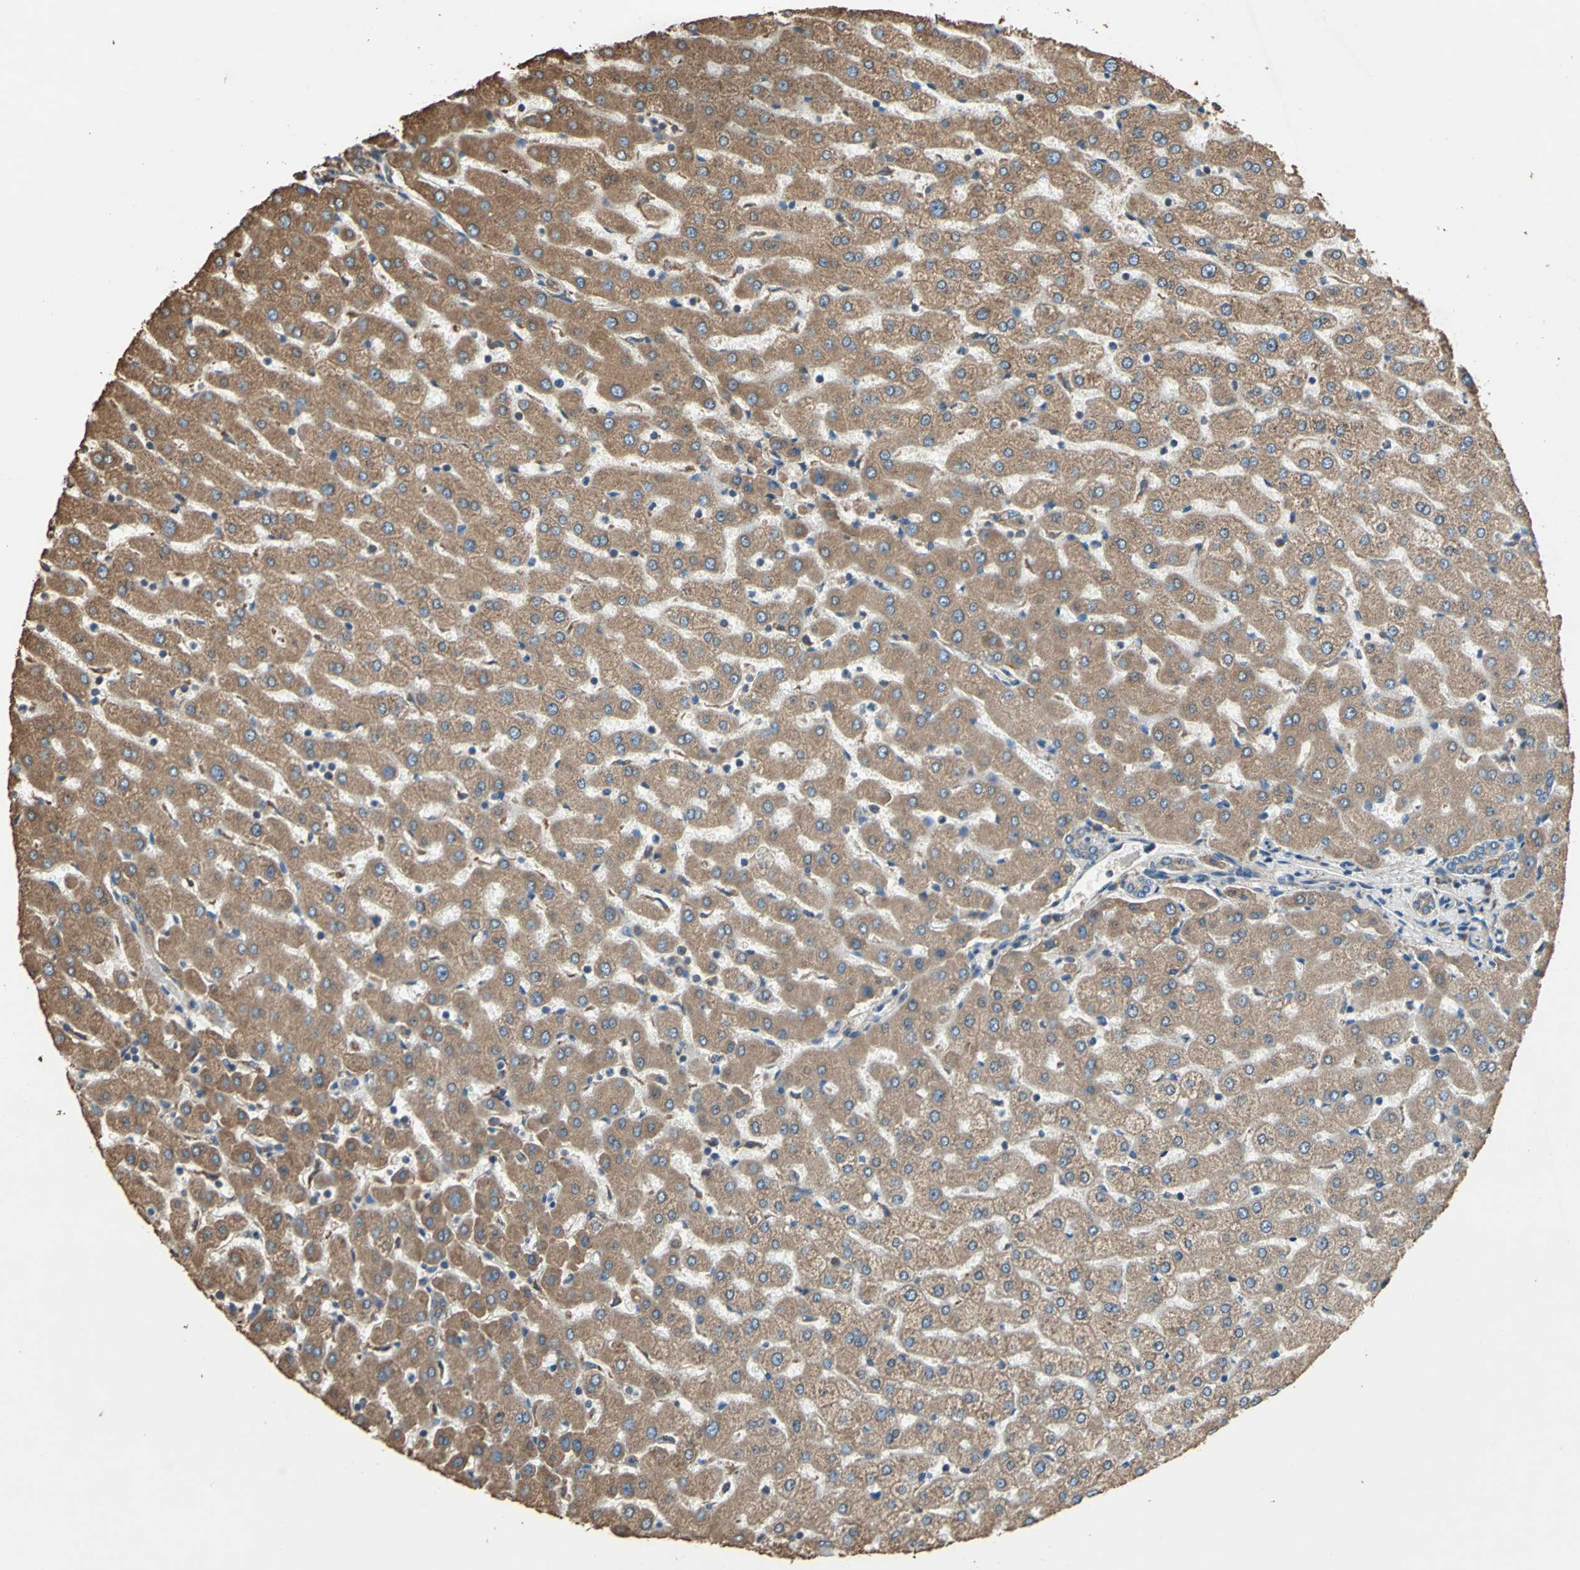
{"staining": {"intensity": "moderate", "quantity": ">75%", "location": "cytoplasmic/membranous"}, "tissue": "liver", "cell_type": "Cholangiocytes", "image_type": "normal", "snomed": [{"axis": "morphology", "description": "Normal tissue, NOS"}, {"axis": "morphology", "description": "Fibrosis, NOS"}, {"axis": "topography", "description": "Liver"}], "caption": "Immunohistochemical staining of unremarkable liver demonstrates >75% levels of moderate cytoplasmic/membranous protein staining in about >75% of cholangiocytes. (DAB IHC, brown staining for protein, blue staining for nuclei).", "gene": "GPANK1", "patient": {"sex": "female", "age": 29}}